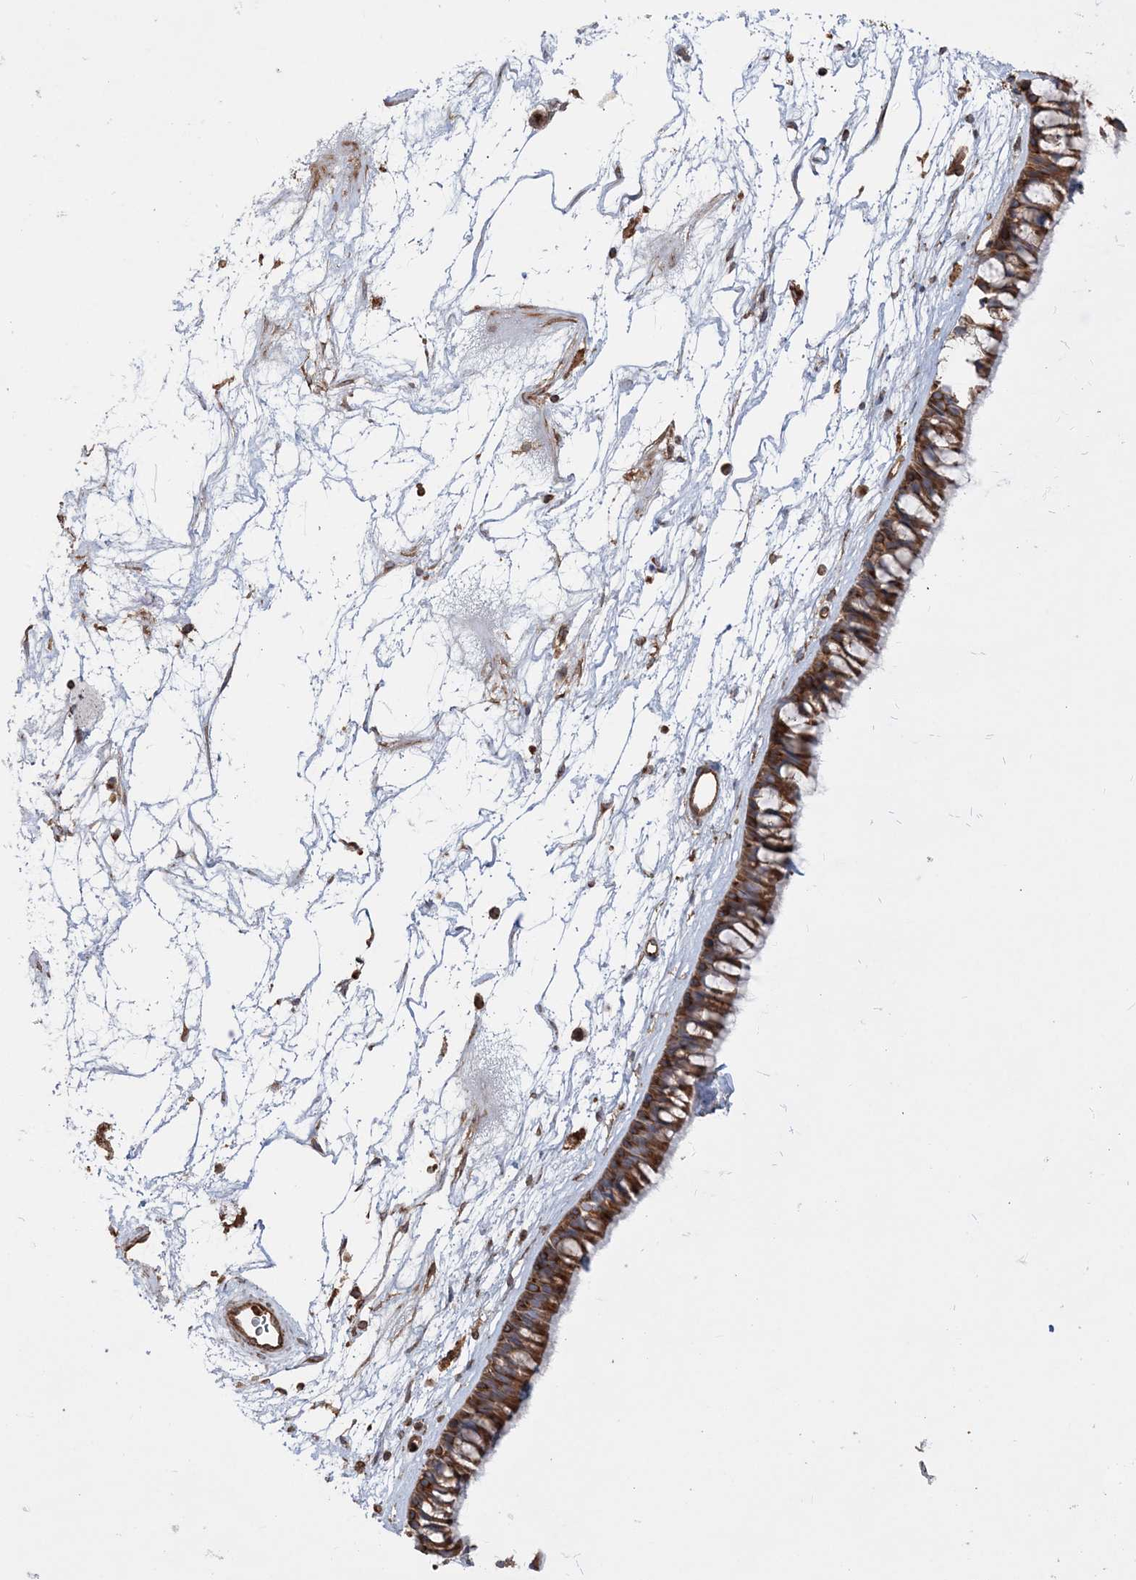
{"staining": {"intensity": "moderate", "quantity": ">75%", "location": "cytoplasmic/membranous"}, "tissue": "nasopharynx", "cell_type": "Respiratory epithelial cells", "image_type": "normal", "snomed": [{"axis": "morphology", "description": "Normal tissue, NOS"}, {"axis": "topography", "description": "Nasopharynx"}], "caption": "DAB immunohistochemical staining of unremarkable nasopharynx demonstrates moderate cytoplasmic/membranous protein positivity in approximately >75% of respiratory epithelial cells.", "gene": "TBC1D5", "patient": {"sex": "male", "age": 64}}